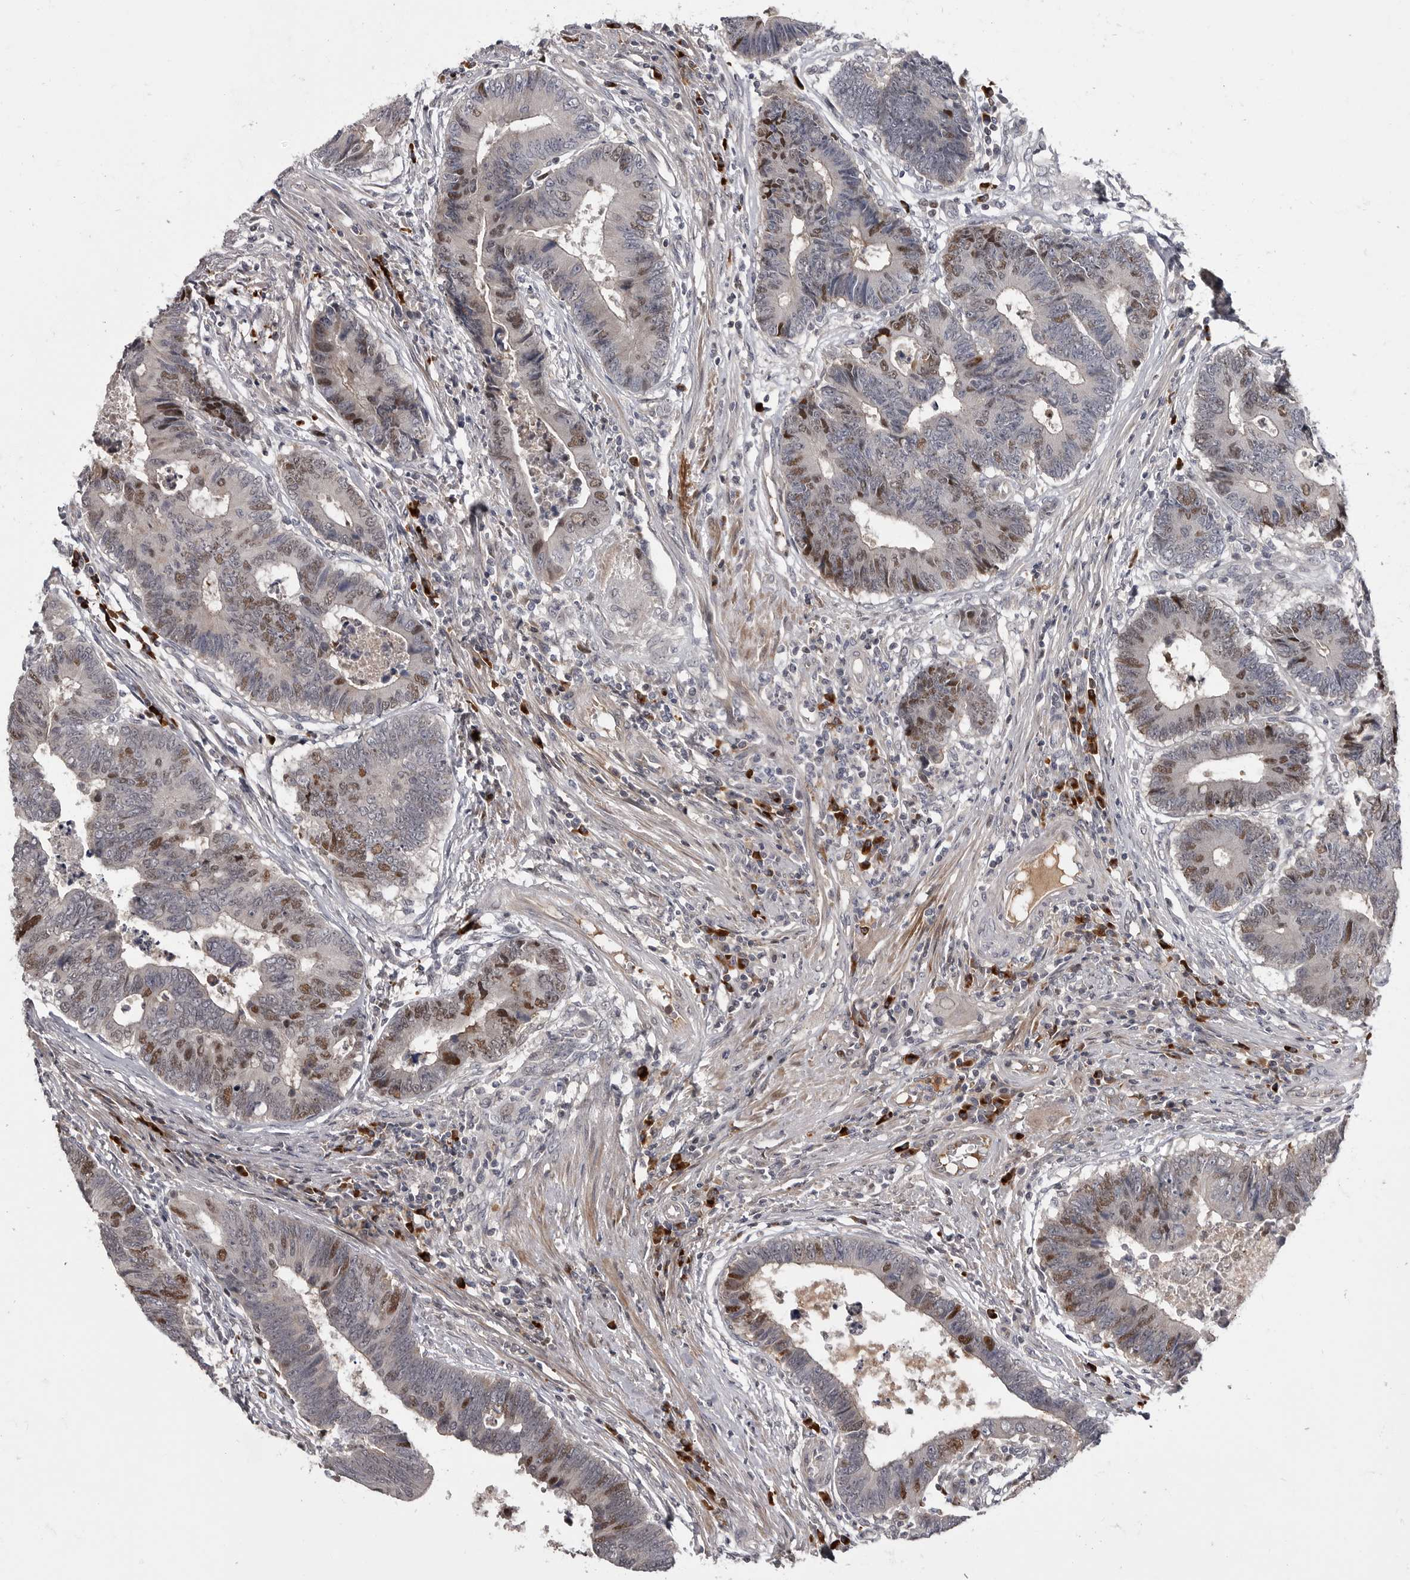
{"staining": {"intensity": "moderate", "quantity": "25%-75%", "location": "nuclear"}, "tissue": "colorectal cancer", "cell_type": "Tumor cells", "image_type": "cancer", "snomed": [{"axis": "morphology", "description": "Adenocarcinoma, NOS"}, {"axis": "topography", "description": "Rectum"}], "caption": "Tumor cells reveal moderate nuclear expression in about 25%-75% of cells in adenocarcinoma (colorectal).", "gene": "ZNF277", "patient": {"sex": "male", "age": 84}}